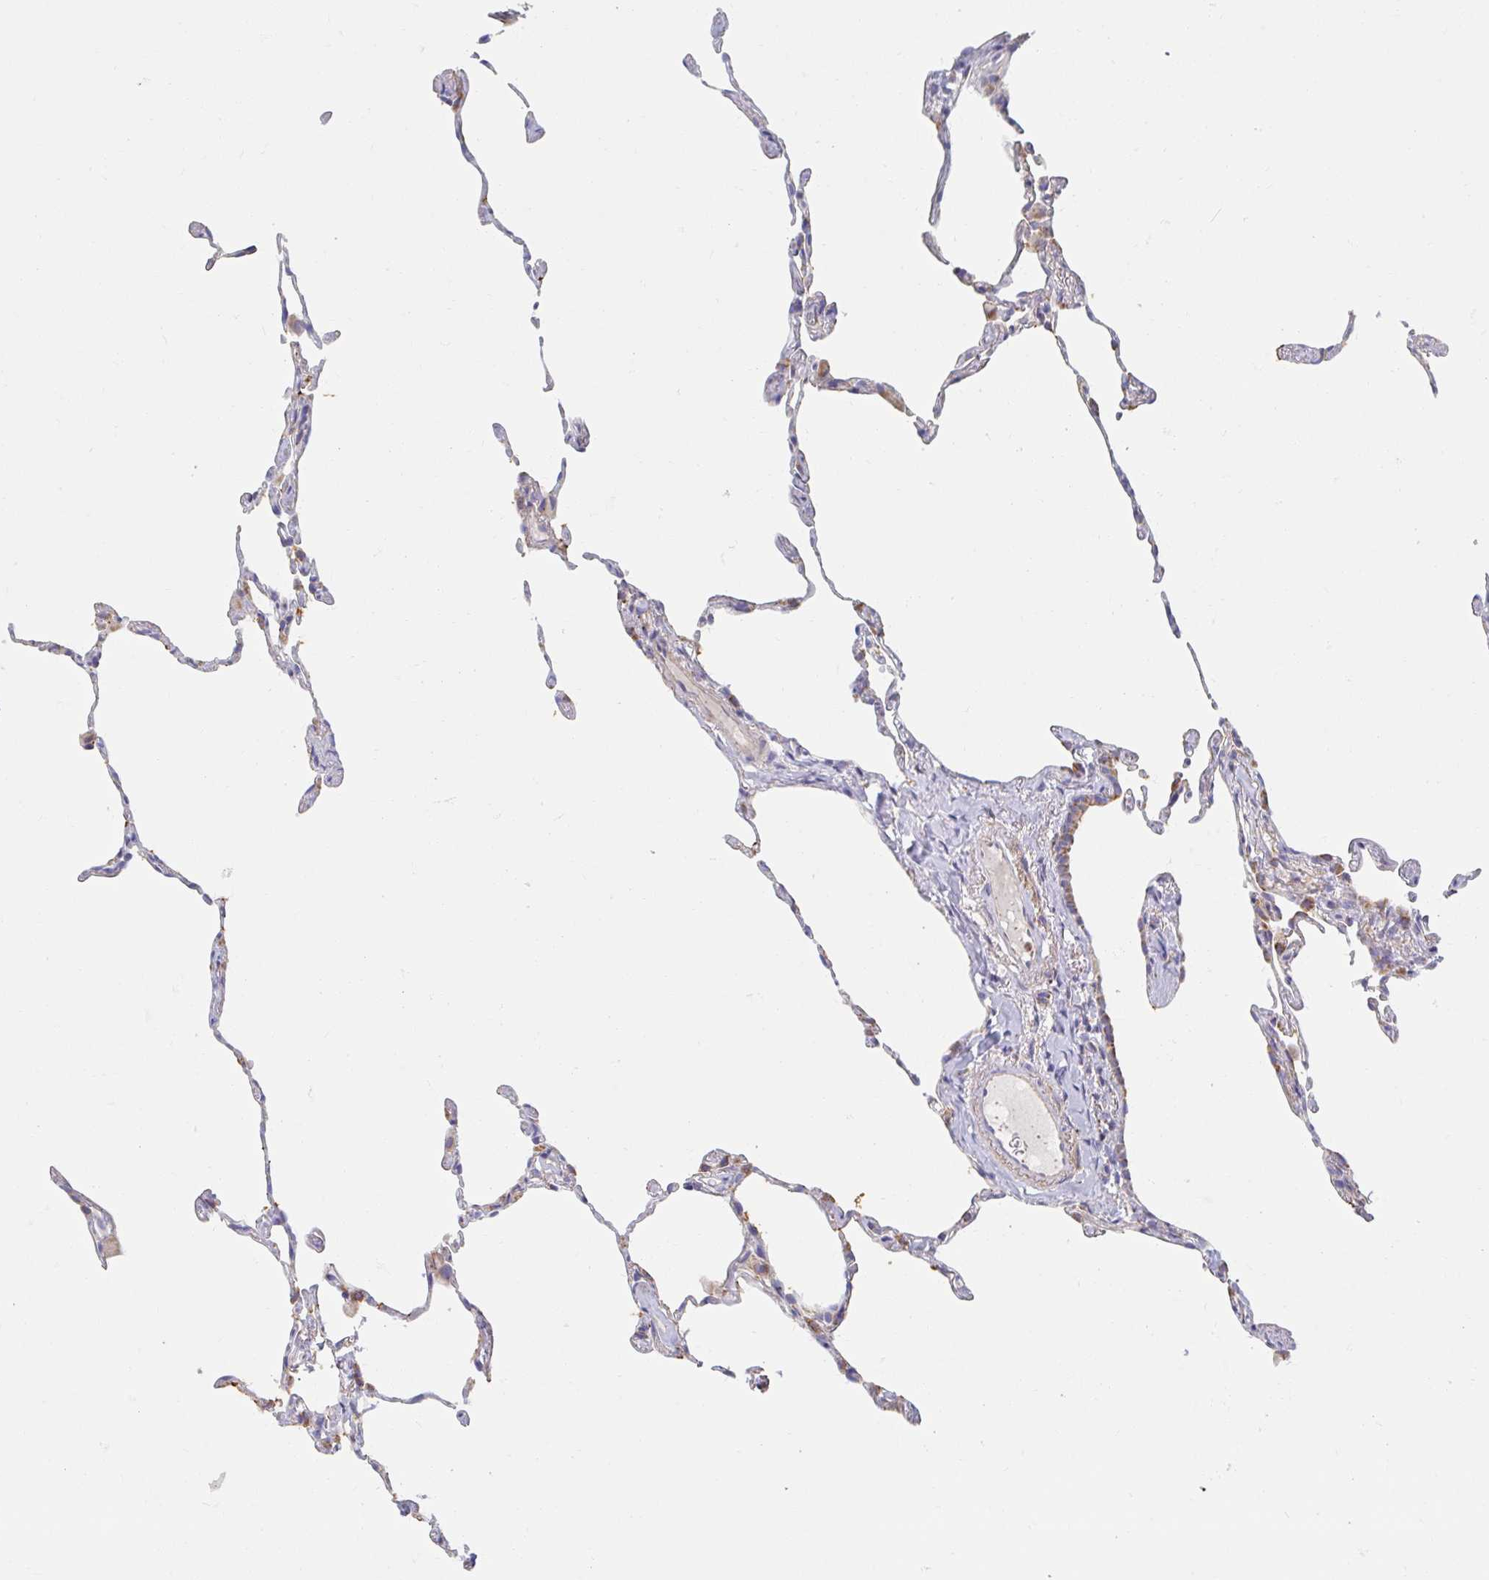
{"staining": {"intensity": "weak", "quantity": "<25%", "location": "cytoplasmic/membranous"}, "tissue": "lung", "cell_type": "Alveolar cells", "image_type": "normal", "snomed": [{"axis": "morphology", "description": "Normal tissue, NOS"}, {"axis": "topography", "description": "Lung"}], "caption": "The immunohistochemistry (IHC) histopathology image has no significant staining in alveolar cells of lung. The staining was performed using DAB (3,3'-diaminobenzidine) to visualize the protein expression in brown, while the nuclei were stained in blue with hematoxylin (Magnification: 20x).", "gene": "MAVS", "patient": {"sex": "female", "age": 57}}